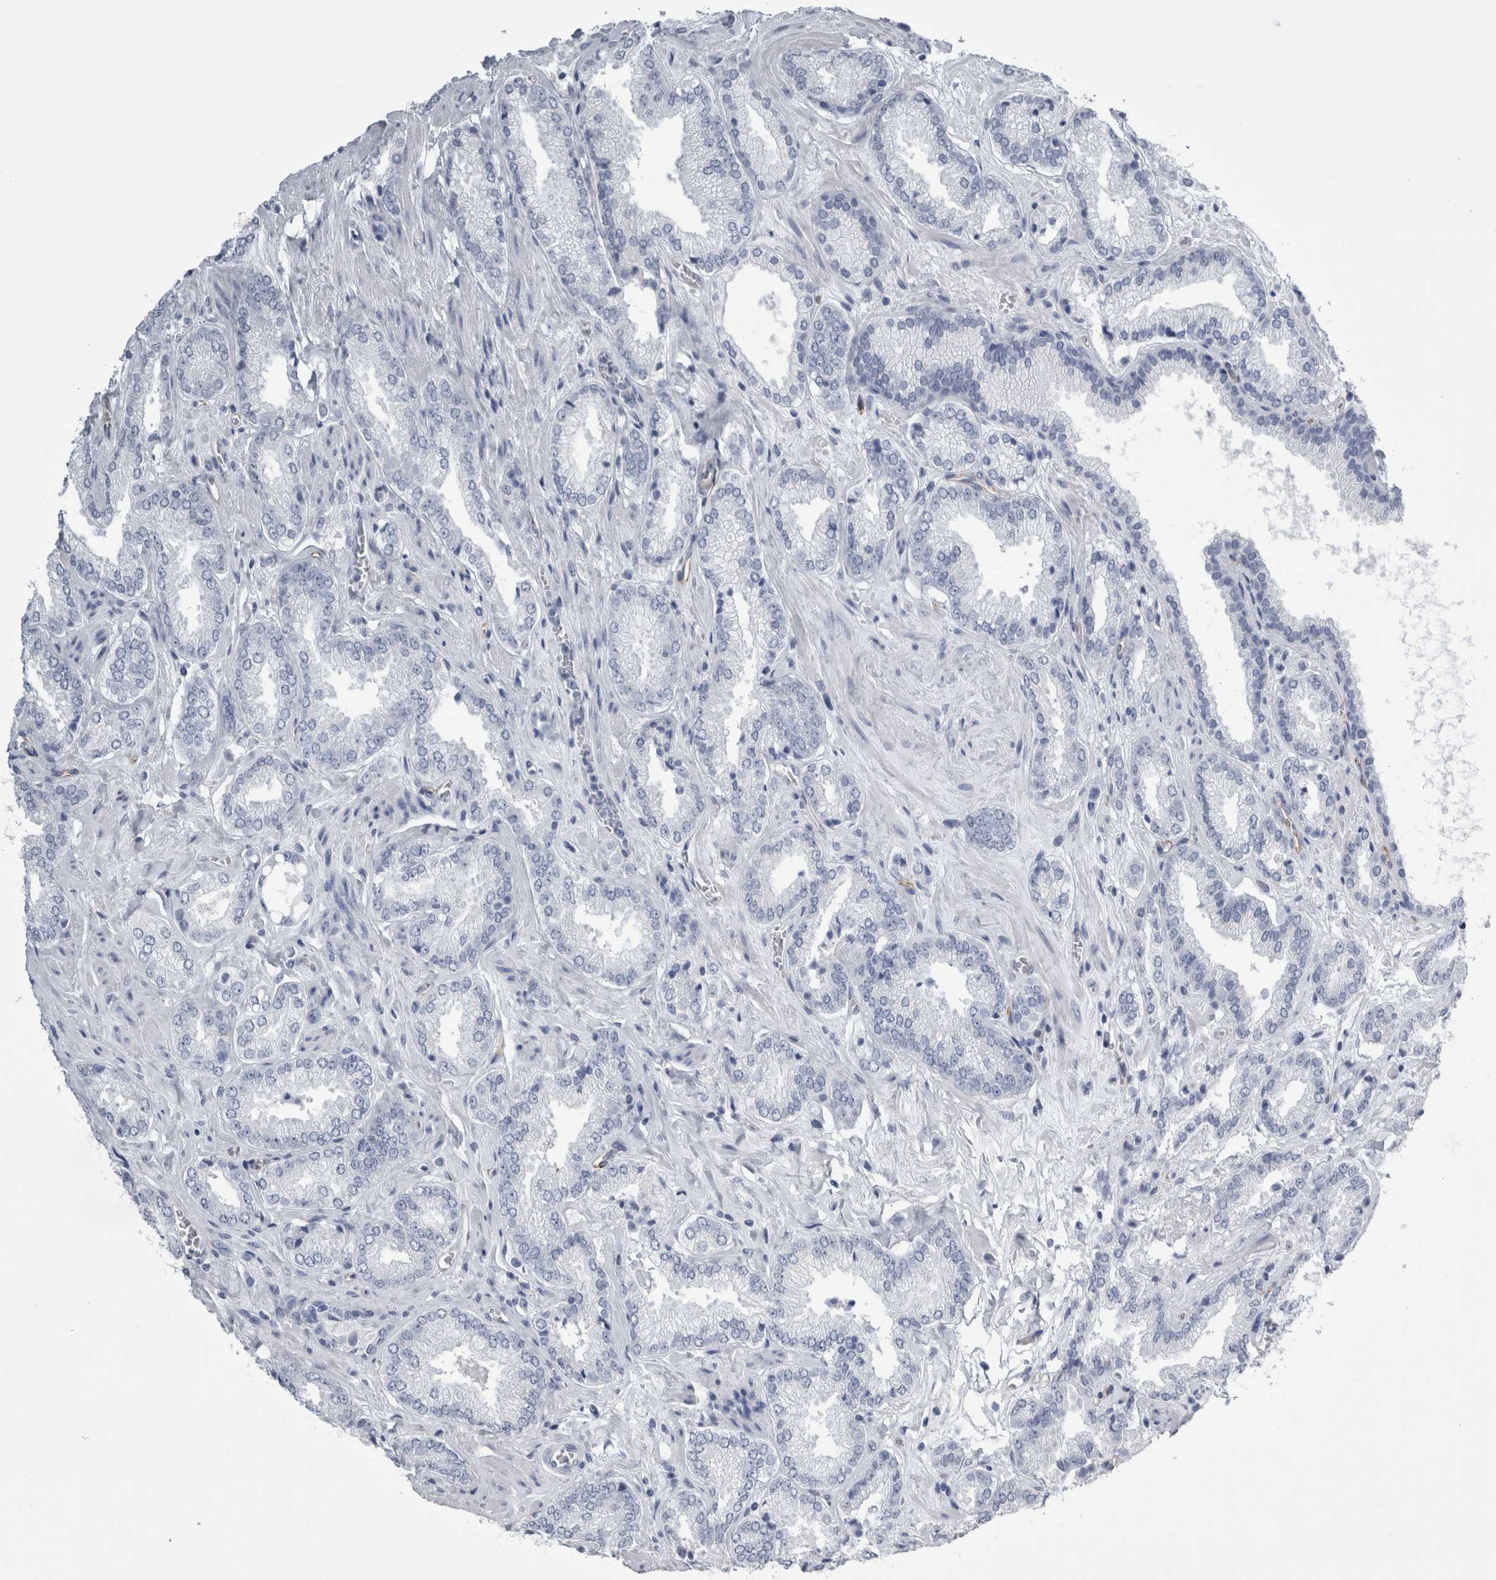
{"staining": {"intensity": "negative", "quantity": "none", "location": "none"}, "tissue": "prostate cancer", "cell_type": "Tumor cells", "image_type": "cancer", "snomed": [{"axis": "morphology", "description": "Adenocarcinoma, Low grade"}, {"axis": "topography", "description": "Prostate"}], "caption": "A histopathology image of human prostate adenocarcinoma (low-grade) is negative for staining in tumor cells. (DAB IHC visualized using brightfield microscopy, high magnification).", "gene": "VWDE", "patient": {"sex": "male", "age": 62}}